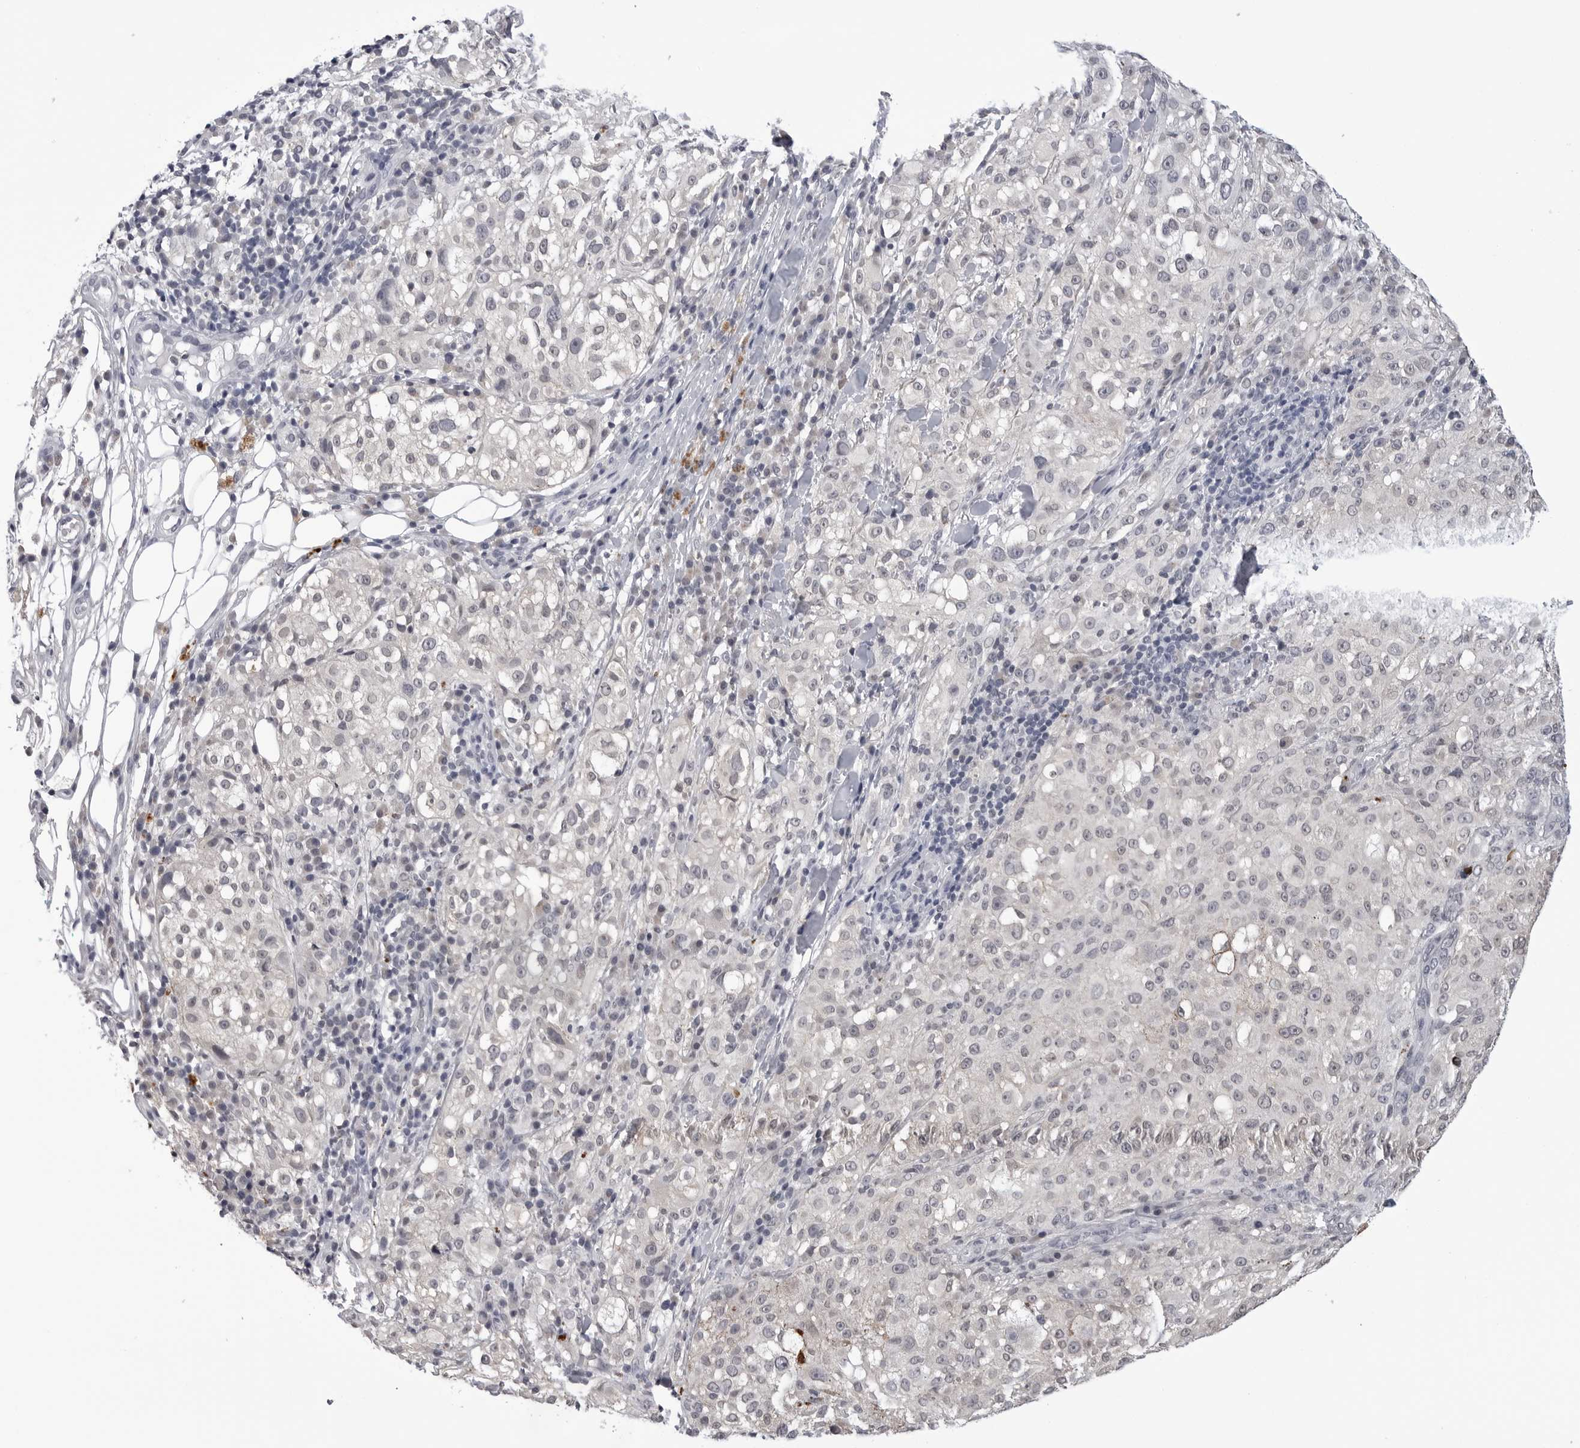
{"staining": {"intensity": "negative", "quantity": "none", "location": "none"}, "tissue": "melanoma", "cell_type": "Tumor cells", "image_type": "cancer", "snomed": [{"axis": "morphology", "description": "Necrosis, NOS"}, {"axis": "morphology", "description": "Malignant melanoma, NOS"}, {"axis": "topography", "description": "Skin"}], "caption": "The image displays no staining of tumor cells in melanoma.", "gene": "CDK20", "patient": {"sex": "female", "age": 87}}